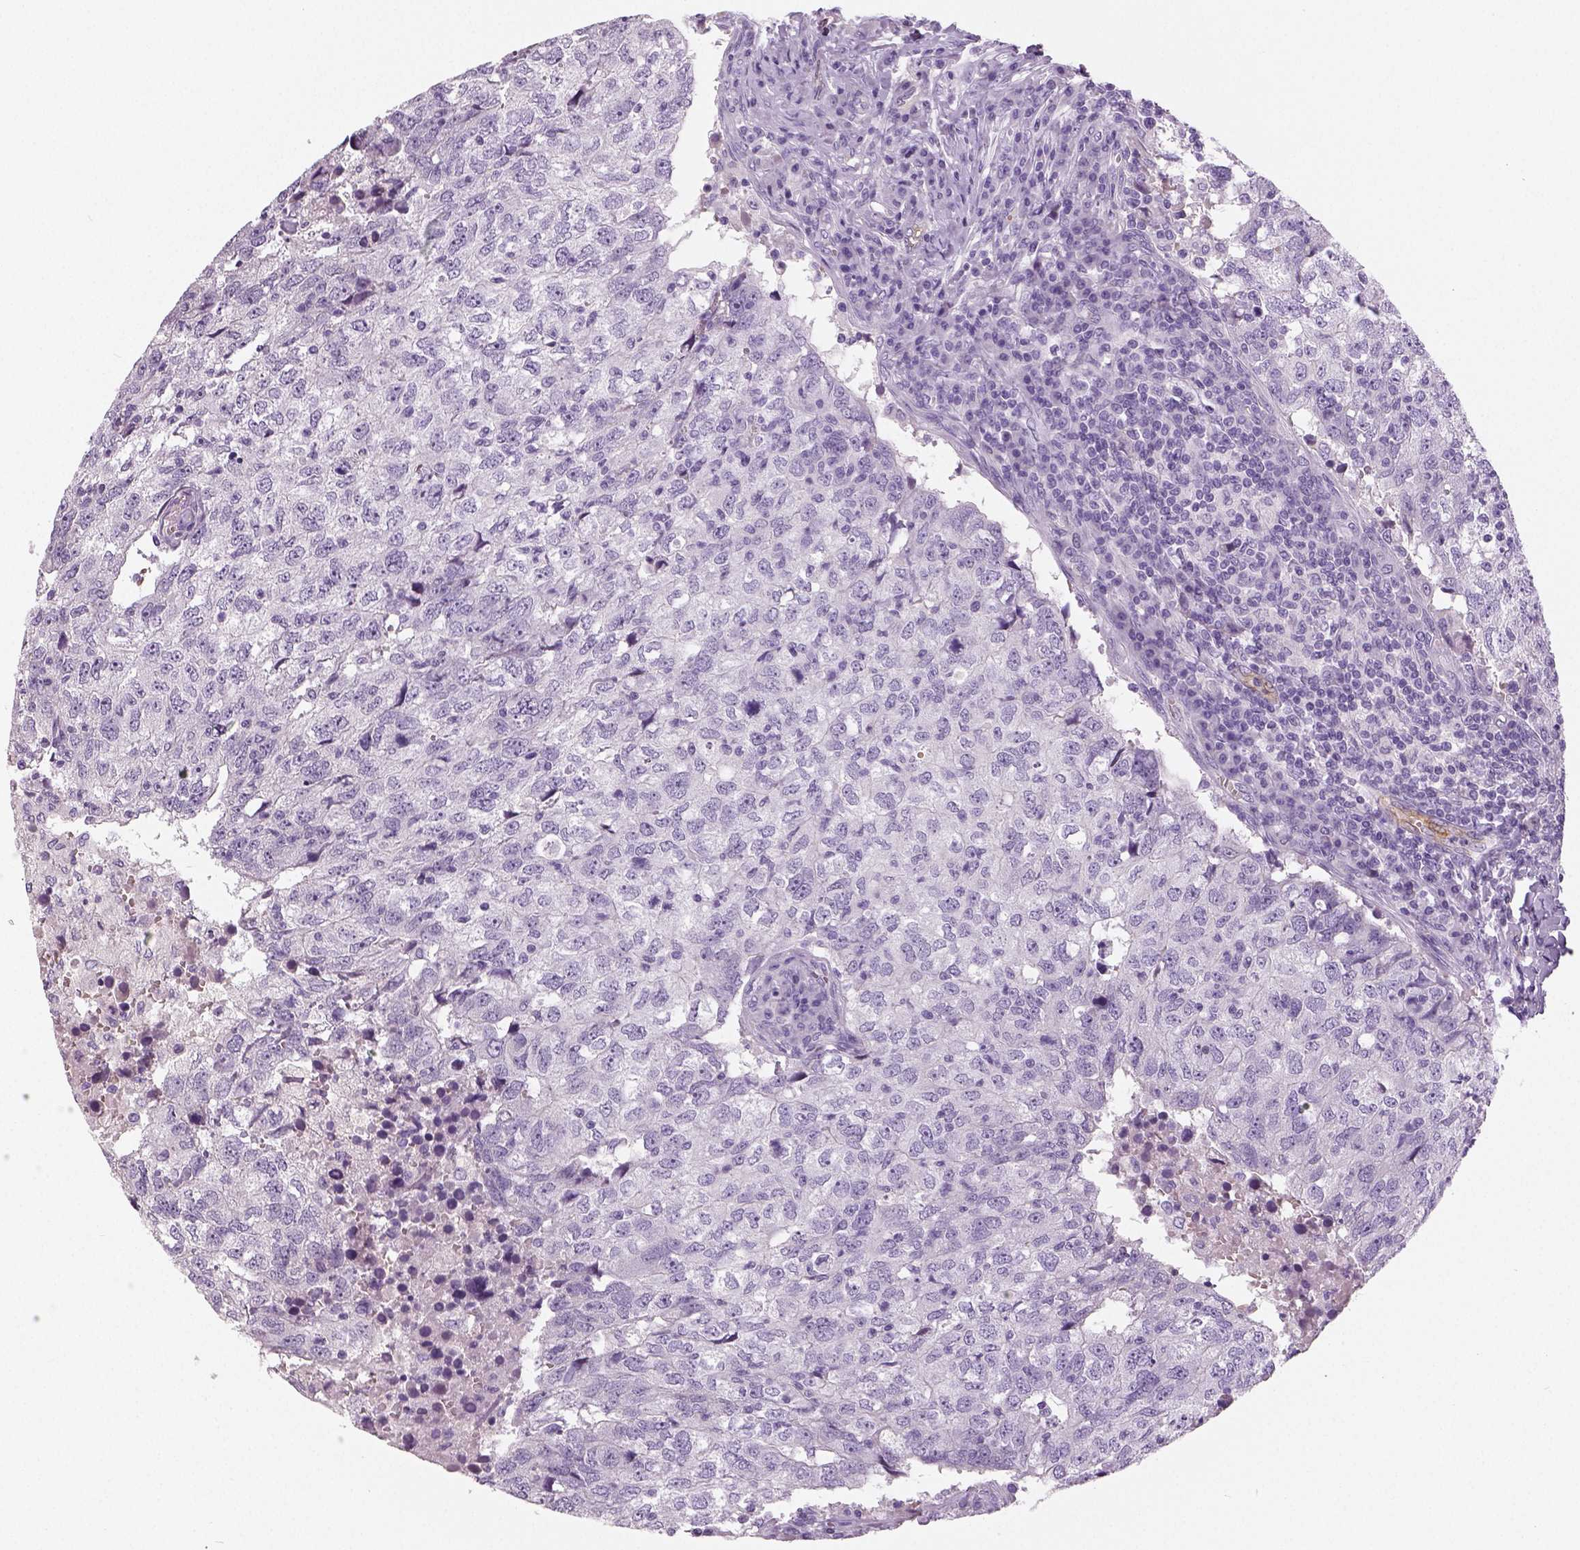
{"staining": {"intensity": "negative", "quantity": "none", "location": "none"}, "tissue": "breast cancer", "cell_type": "Tumor cells", "image_type": "cancer", "snomed": [{"axis": "morphology", "description": "Duct carcinoma"}, {"axis": "topography", "description": "Breast"}], "caption": "Breast invasive ductal carcinoma stained for a protein using IHC shows no positivity tumor cells.", "gene": "TSPAN7", "patient": {"sex": "female", "age": 30}}